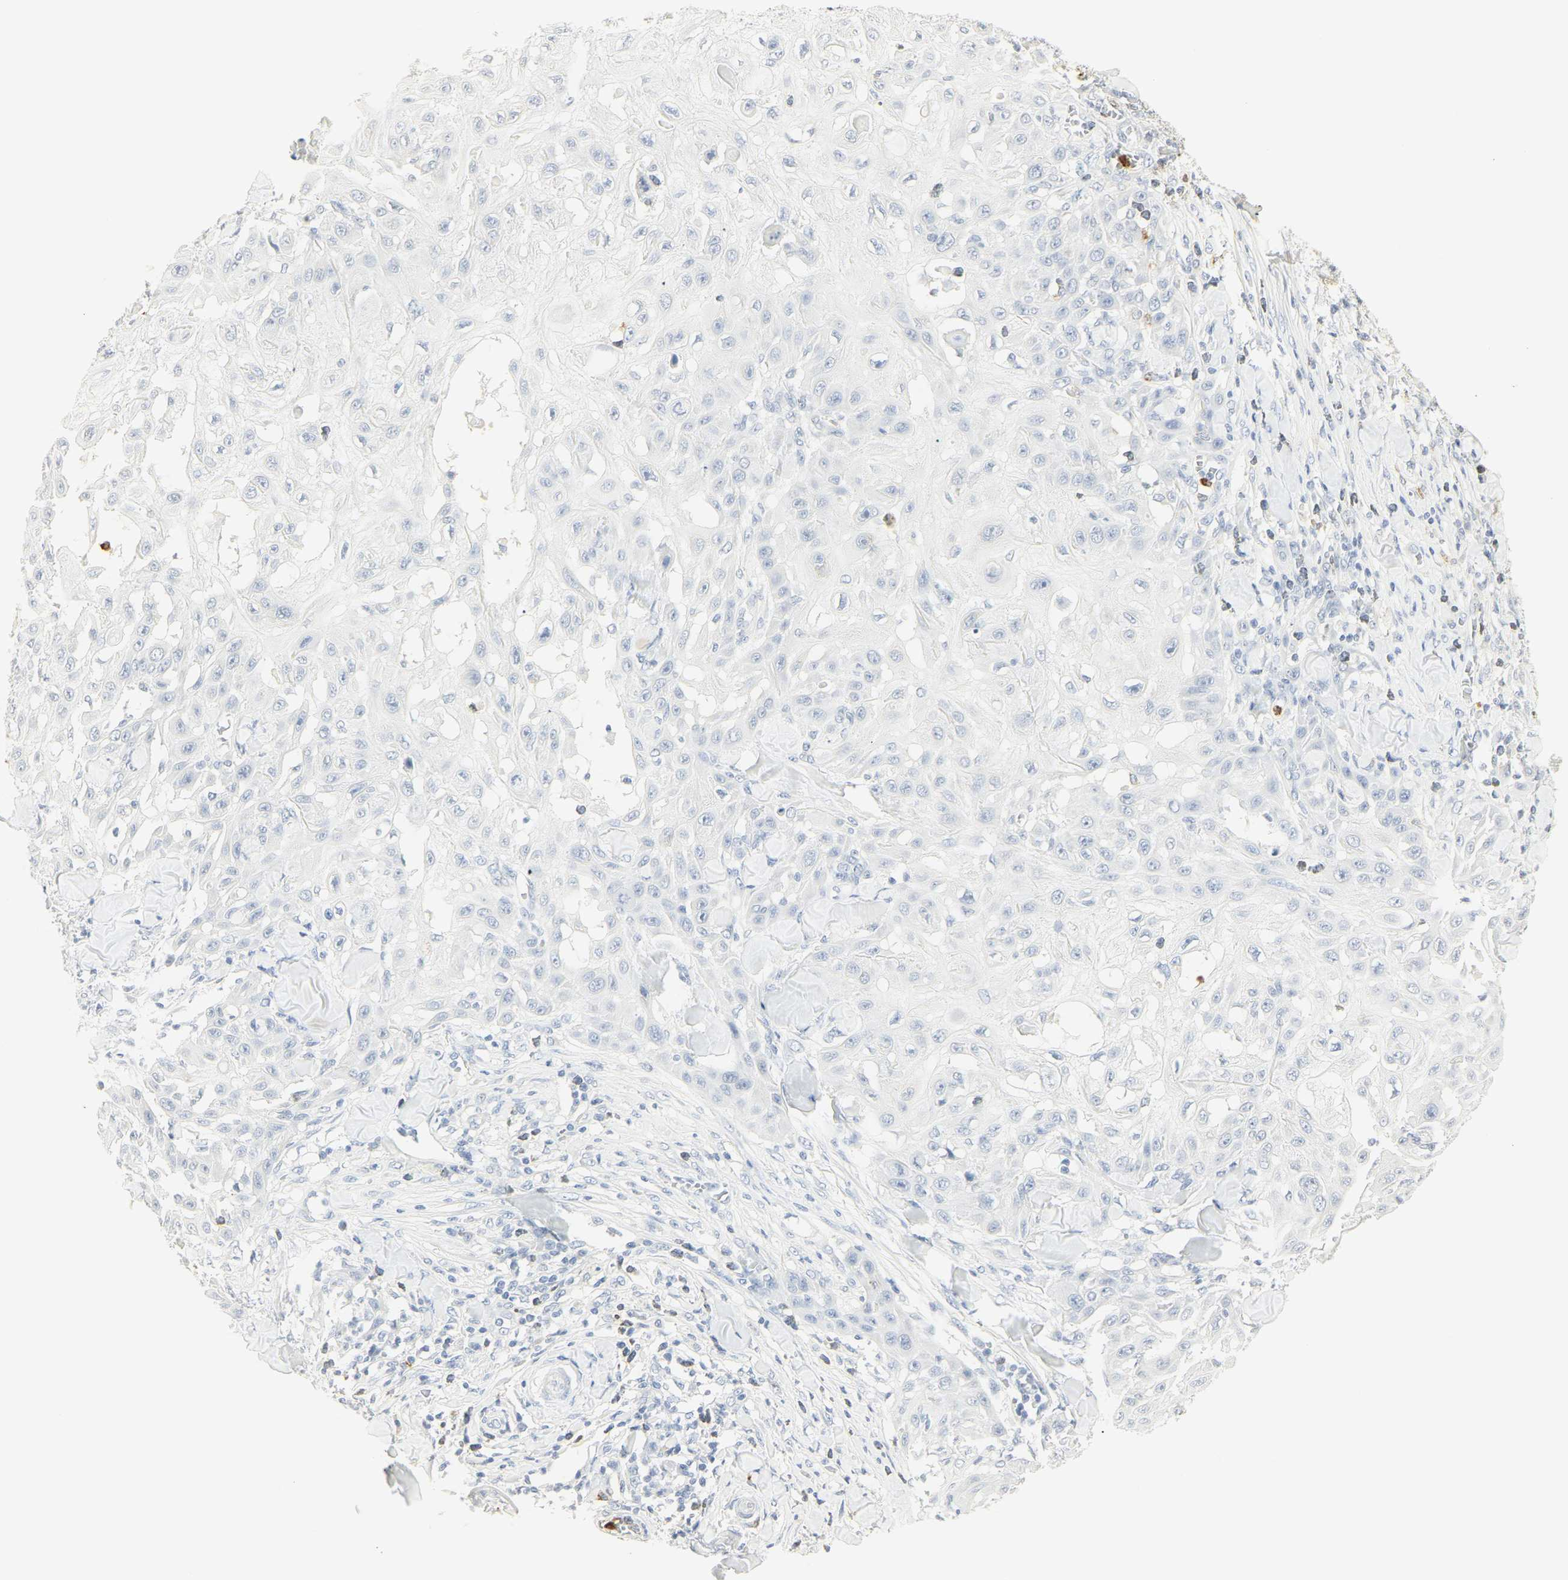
{"staining": {"intensity": "negative", "quantity": "none", "location": "none"}, "tissue": "skin cancer", "cell_type": "Tumor cells", "image_type": "cancer", "snomed": [{"axis": "morphology", "description": "Squamous cell carcinoma, NOS"}, {"axis": "topography", "description": "Skin"}], "caption": "There is no significant expression in tumor cells of skin cancer.", "gene": "MPO", "patient": {"sex": "male", "age": 24}}